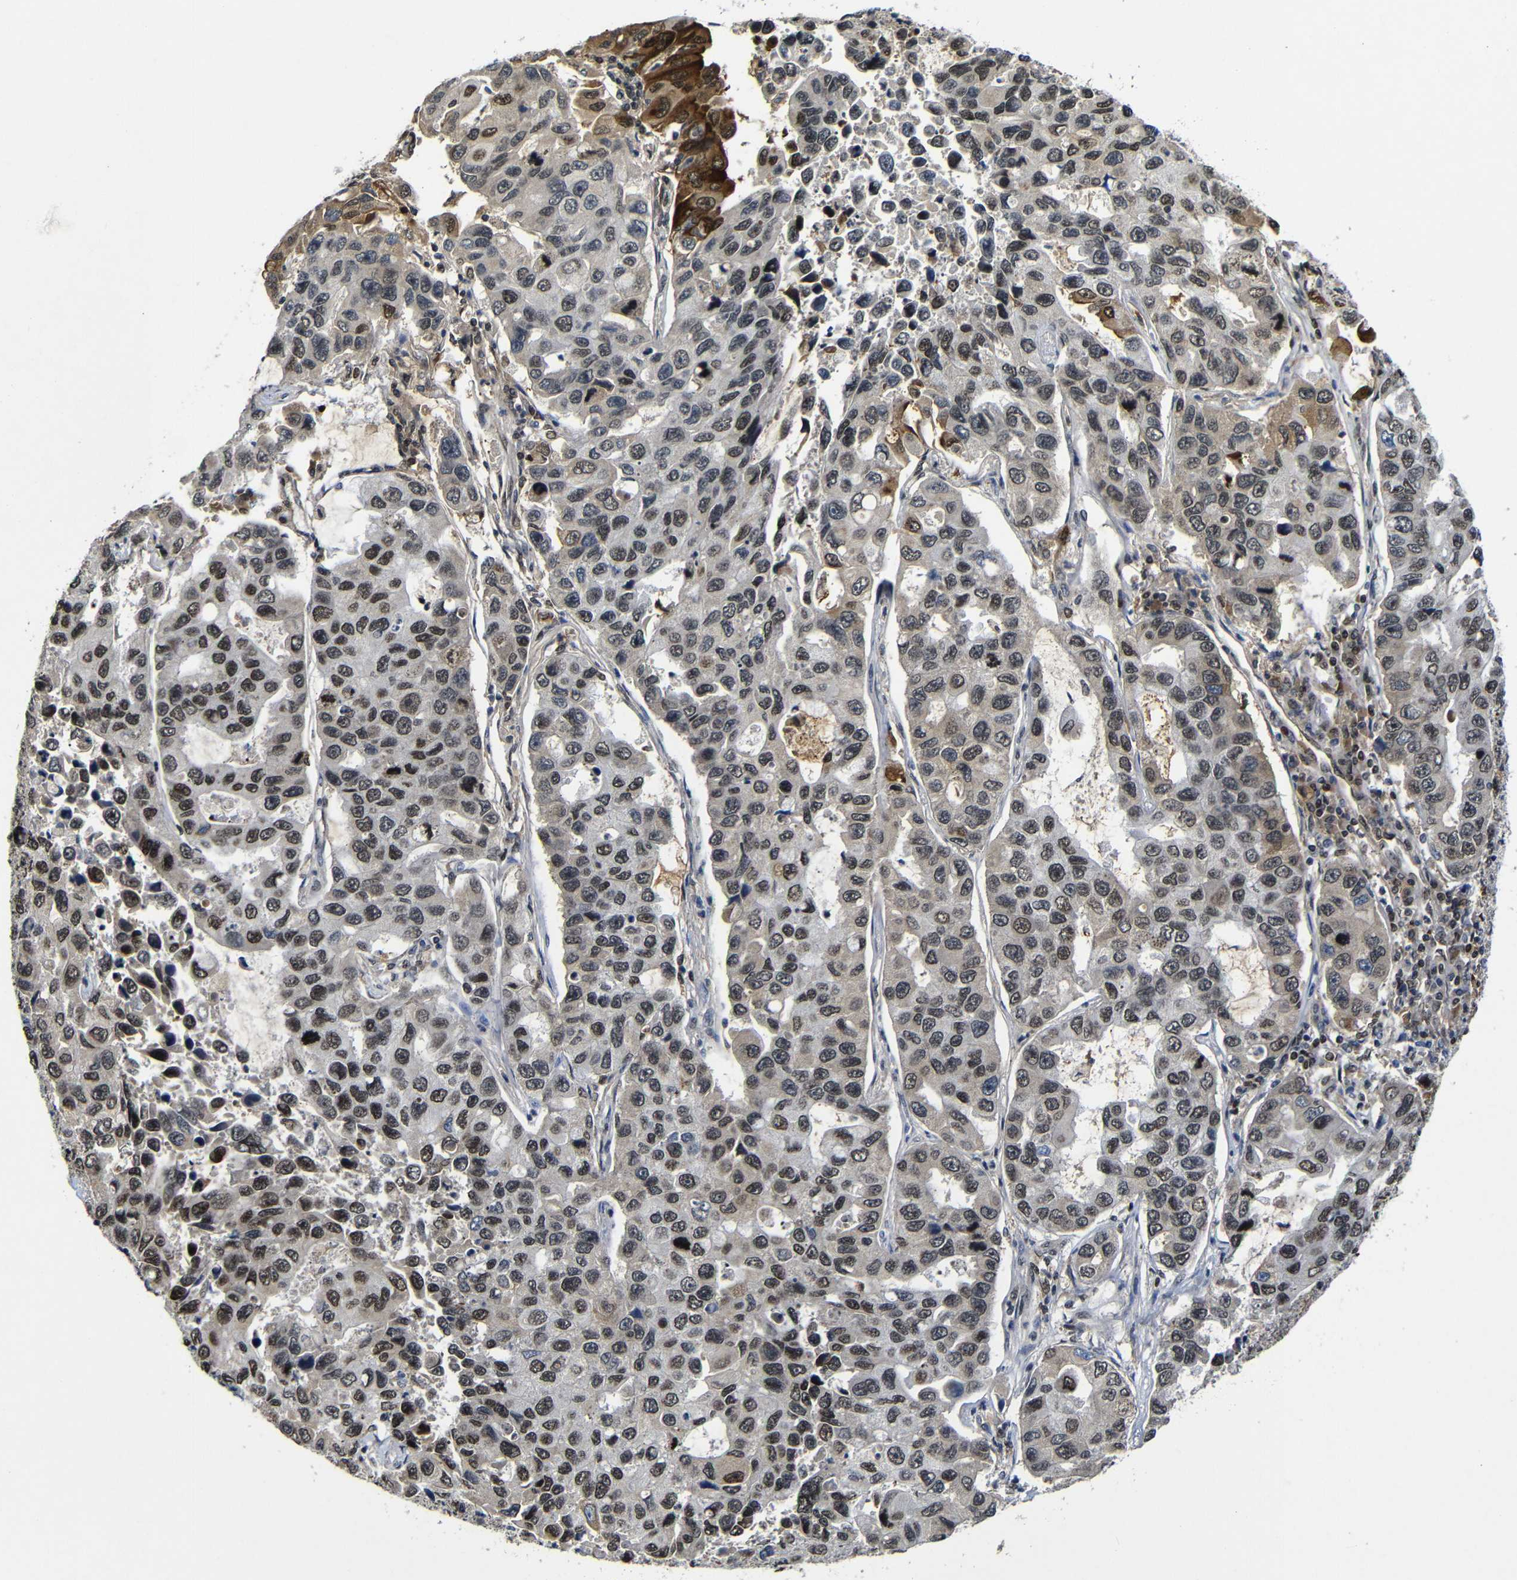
{"staining": {"intensity": "moderate", "quantity": "<25%", "location": "cytoplasmic/membranous,nuclear"}, "tissue": "lung cancer", "cell_type": "Tumor cells", "image_type": "cancer", "snomed": [{"axis": "morphology", "description": "Adenocarcinoma, NOS"}, {"axis": "topography", "description": "Lung"}], "caption": "Human lung adenocarcinoma stained with a protein marker shows moderate staining in tumor cells.", "gene": "MYC", "patient": {"sex": "male", "age": 64}}